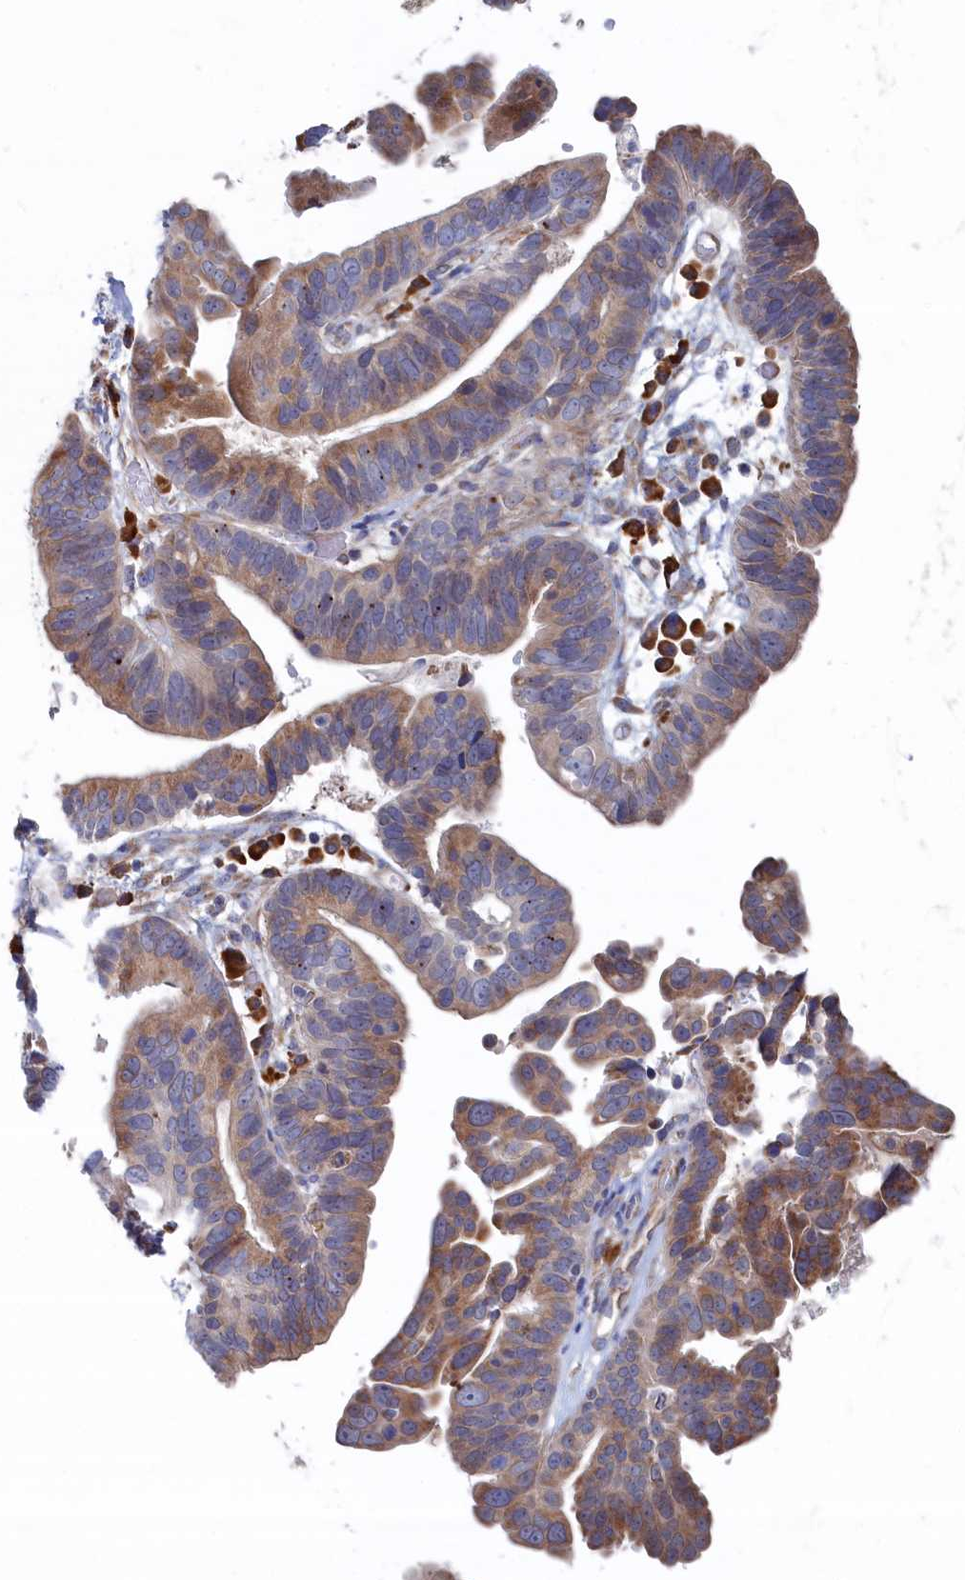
{"staining": {"intensity": "moderate", "quantity": ">75%", "location": "cytoplasmic/membranous"}, "tissue": "ovarian cancer", "cell_type": "Tumor cells", "image_type": "cancer", "snomed": [{"axis": "morphology", "description": "Cystadenocarcinoma, serous, NOS"}, {"axis": "topography", "description": "Ovary"}], "caption": "Brown immunohistochemical staining in human serous cystadenocarcinoma (ovarian) demonstrates moderate cytoplasmic/membranous expression in approximately >75% of tumor cells.", "gene": "BPIFB6", "patient": {"sex": "female", "age": 56}}